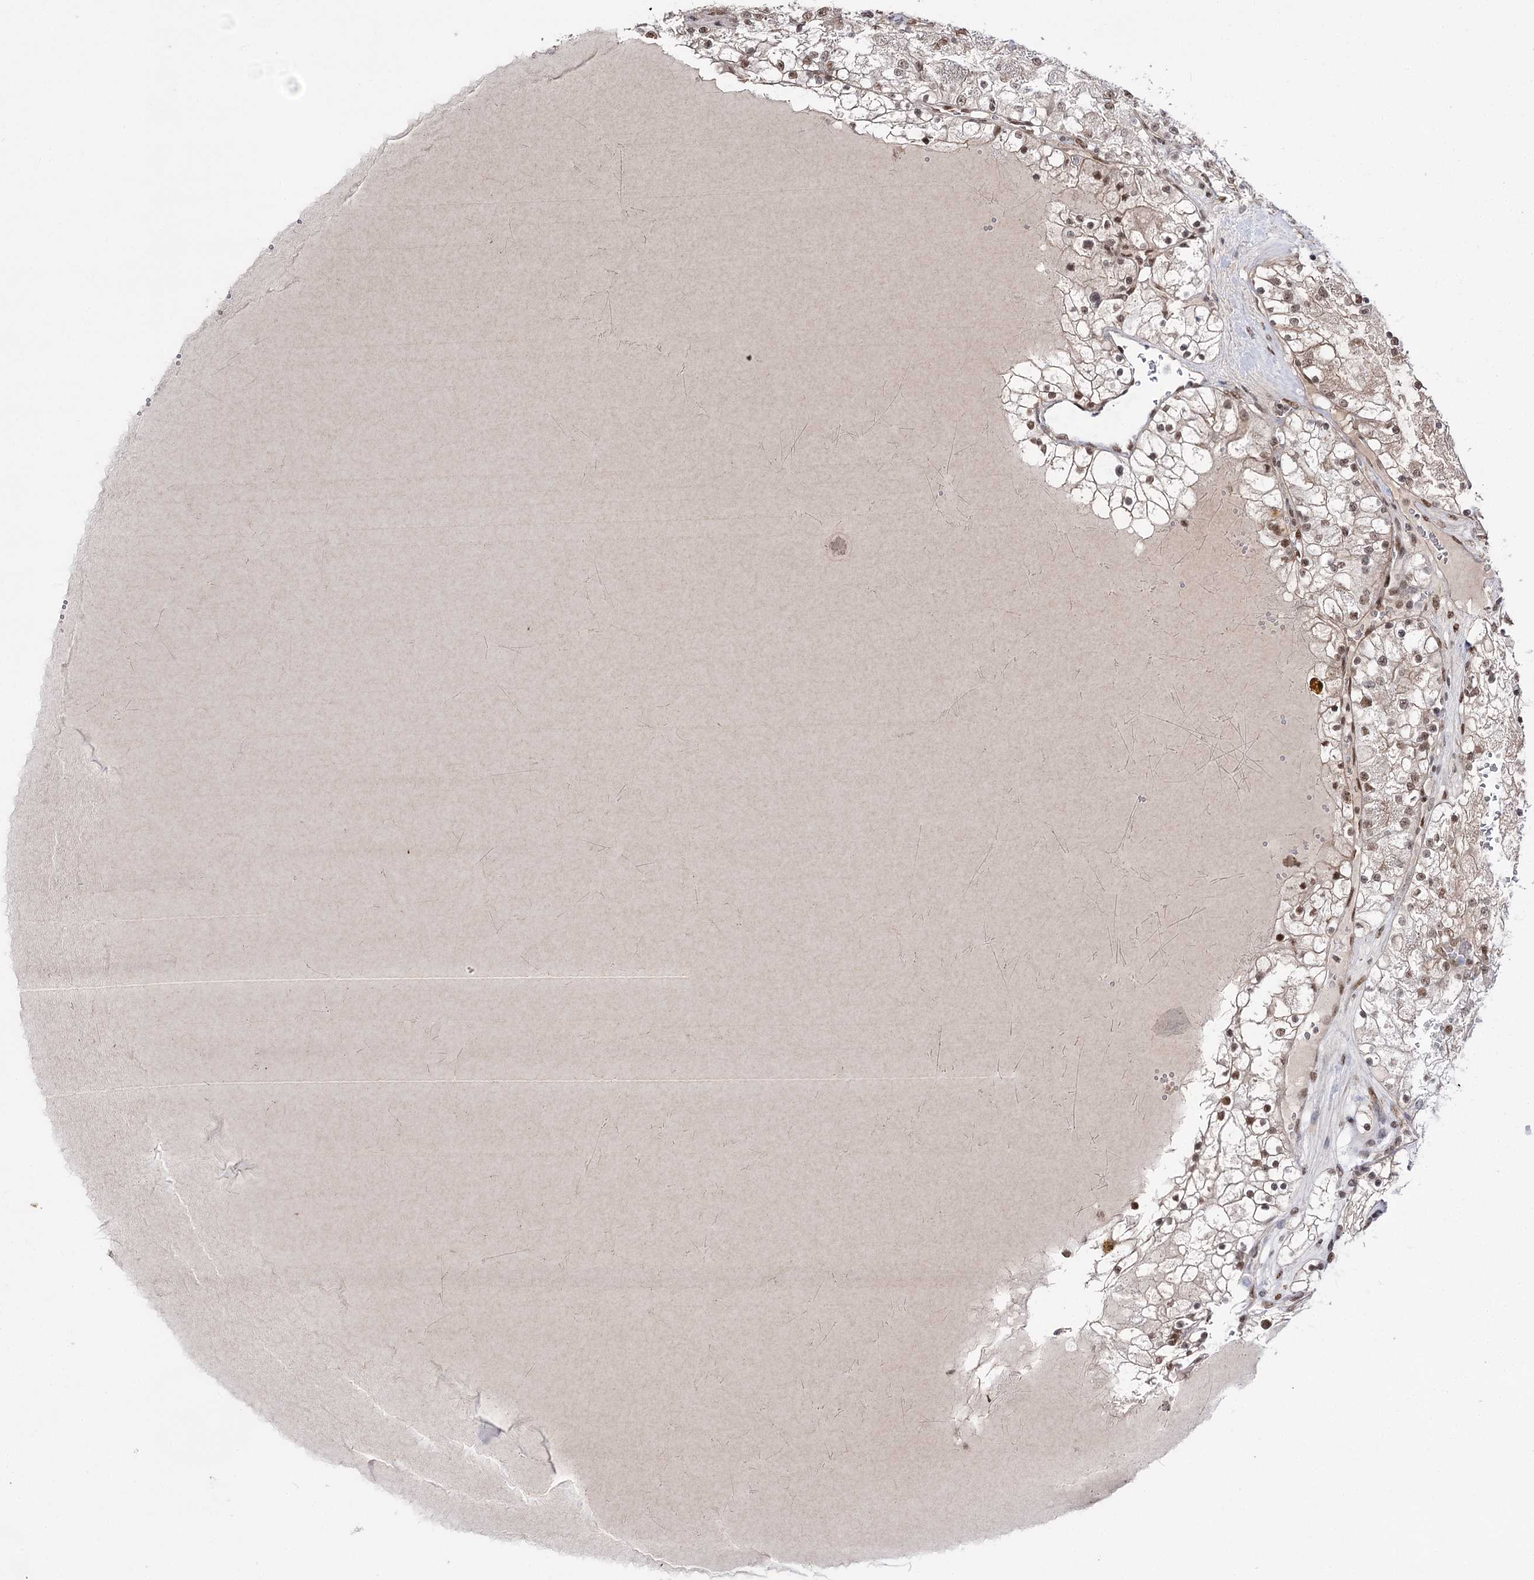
{"staining": {"intensity": "moderate", "quantity": "25%-75%", "location": "nuclear"}, "tissue": "renal cancer", "cell_type": "Tumor cells", "image_type": "cancer", "snomed": [{"axis": "morphology", "description": "Normal tissue, NOS"}, {"axis": "morphology", "description": "Adenocarcinoma, NOS"}, {"axis": "topography", "description": "Kidney"}], "caption": "Renal adenocarcinoma stained for a protein demonstrates moderate nuclear positivity in tumor cells.", "gene": "VGLL4", "patient": {"sex": "male", "age": 68}}